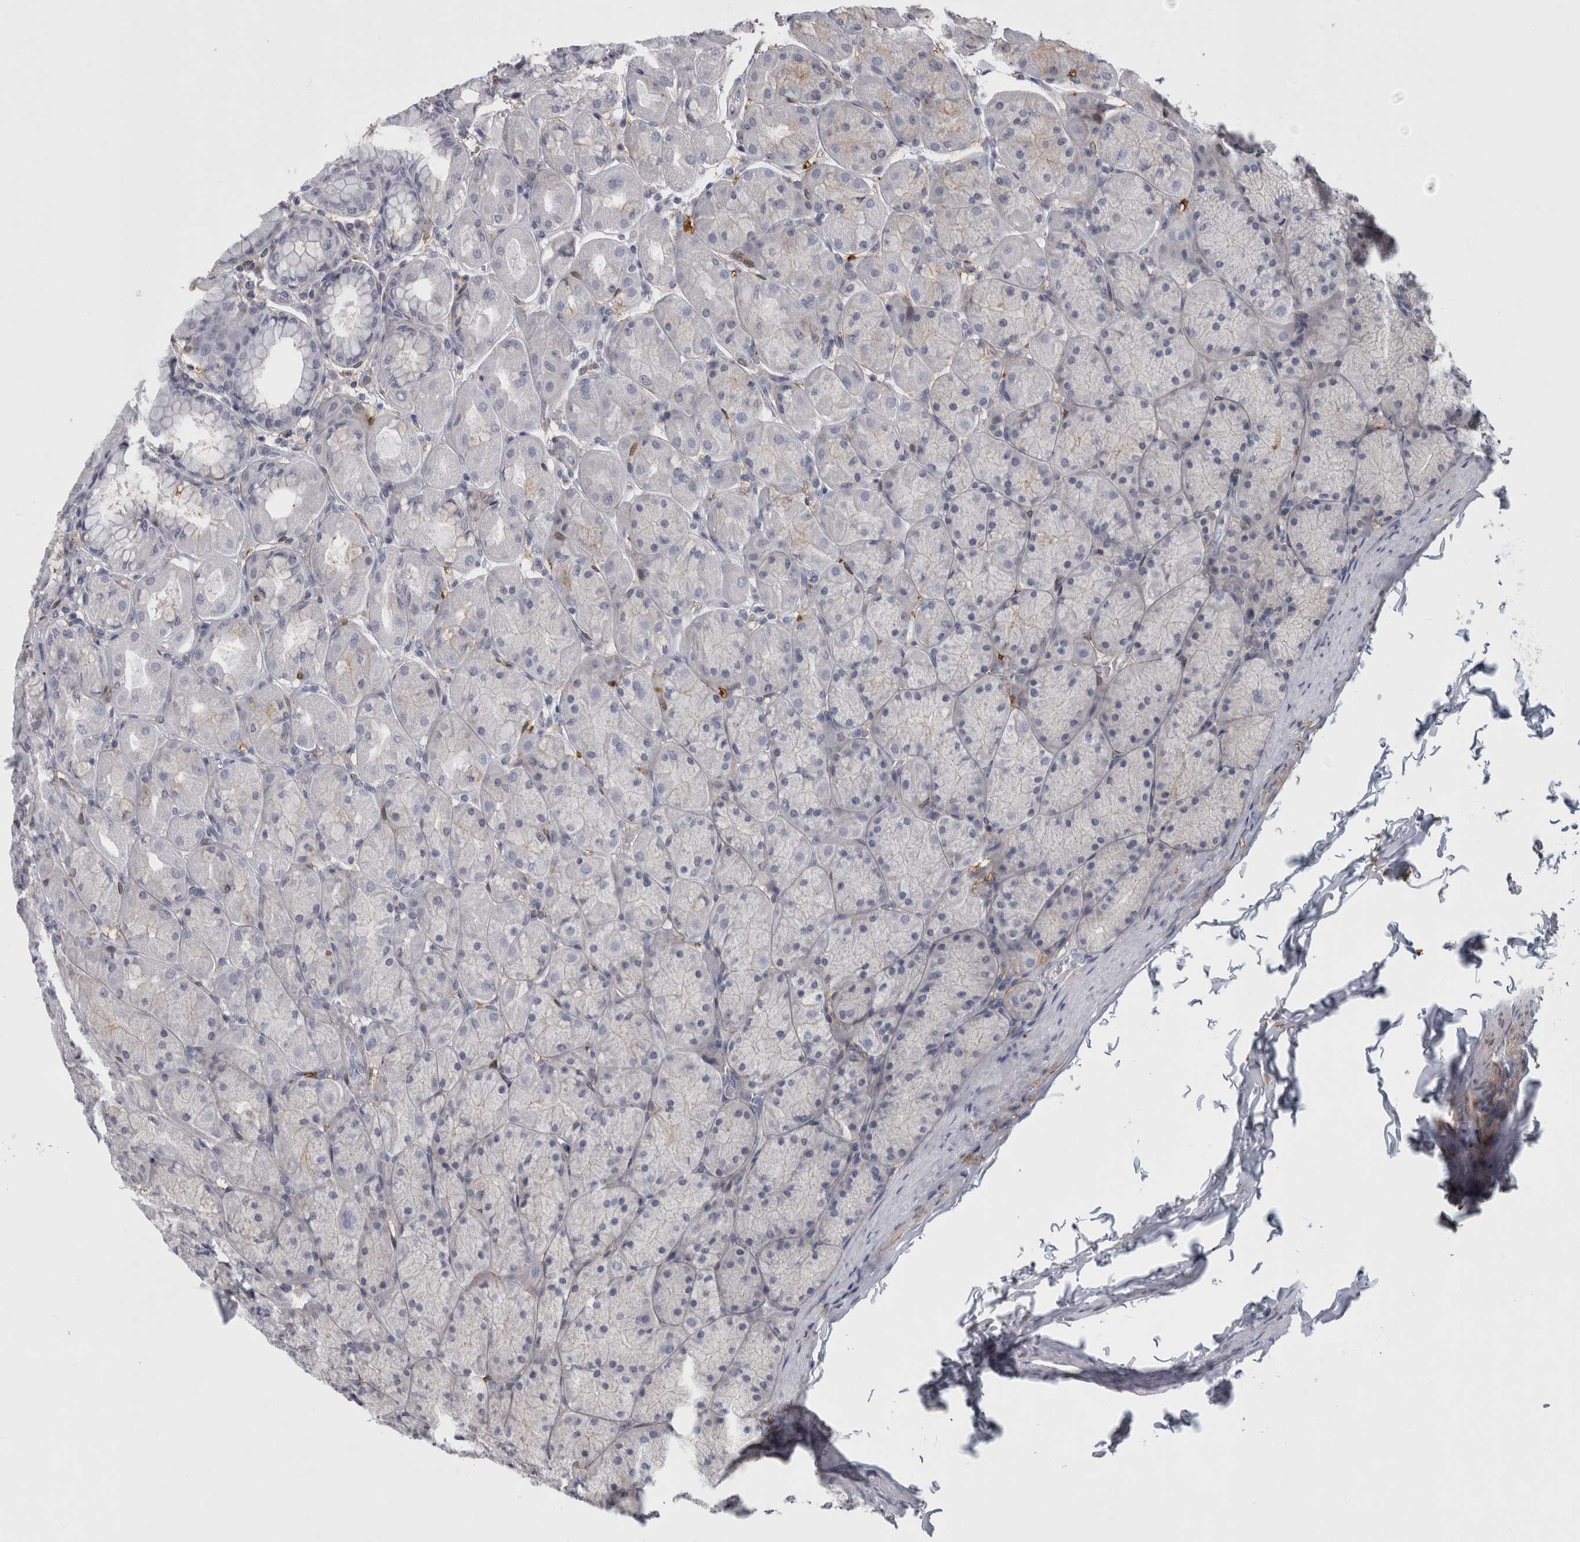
{"staining": {"intensity": "moderate", "quantity": "<25%", "location": "cytoplasmic/membranous"}, "tissue": "stomach", "cell_type": "Glandular cells", "image_type": "normal", "snomed": [{"axis": "morphology", "description": "Normal tissue, NOS"}, {"axis": "topography", "description": "Stomach, upper"}], "caption": "An immunohistochemistry (IHC) photomicrograph of unremarkable tissue is shown. Protein staining in brown labels moderate cytoplasmic/membranous positivity in stomach within glandular cells.", "gene": "DNAJC24", "patient": {"sex": "female", "age": 56}}